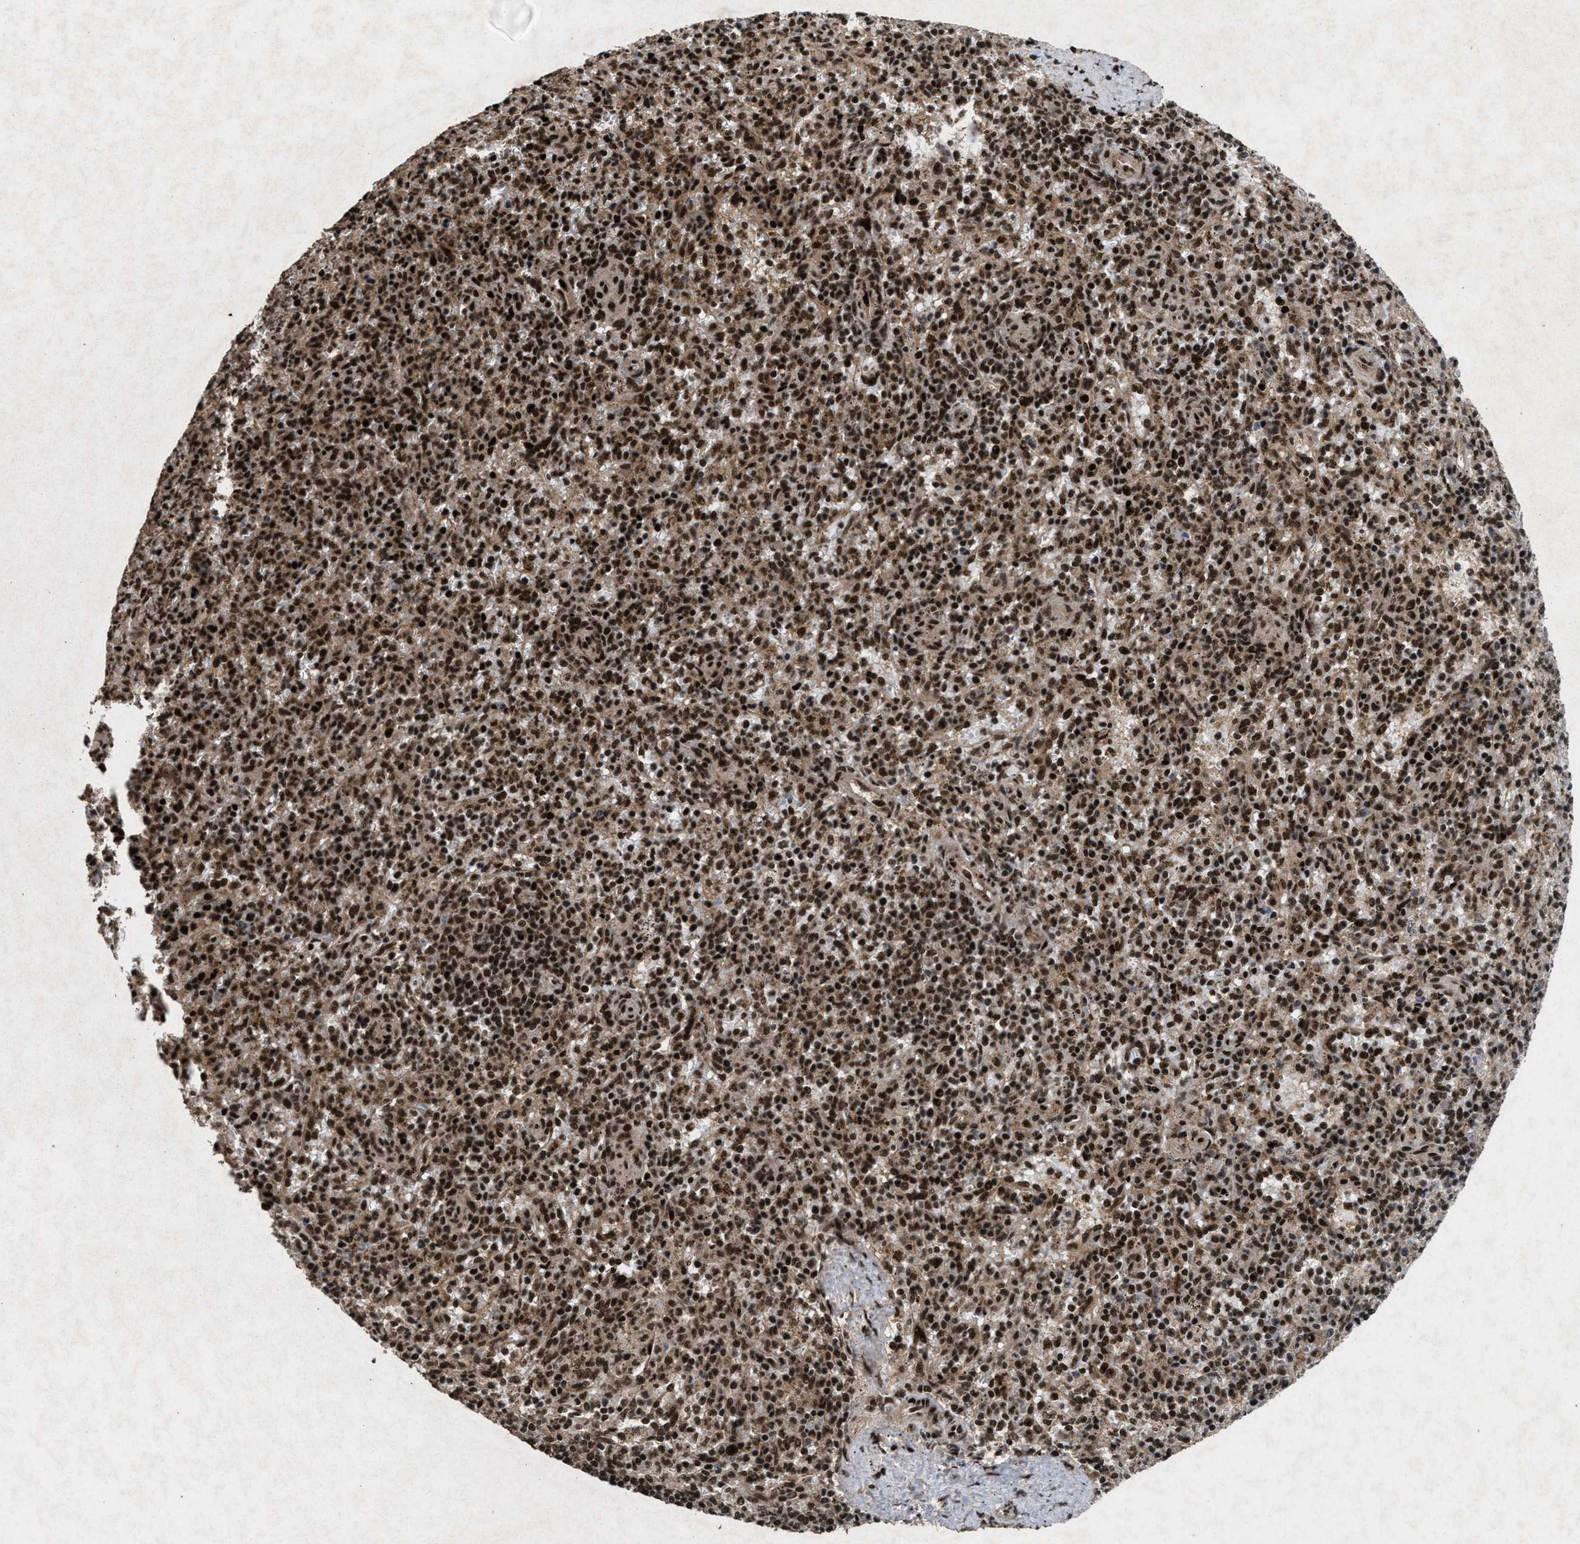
{"staining": {"intensity": "strong", "quantity": ">75%", "location": "nuclear"}, "tissue": "spleen", "cell_type": "Cells in red pulp", "image_type": "normal", "snomed": [{"axis": "morphology", "description": "Normal tissue, NOS"}, {"axis": "topography", "description": "Spleen"}], "caption": "Immunohistochemical staining of unremarkable human spleen displays >75% levels of strong nuclear protein expression in approximately >75% of cells in red pulp.", "gene": "WIZ", "patient": {"sex": "male", "age": 72}}